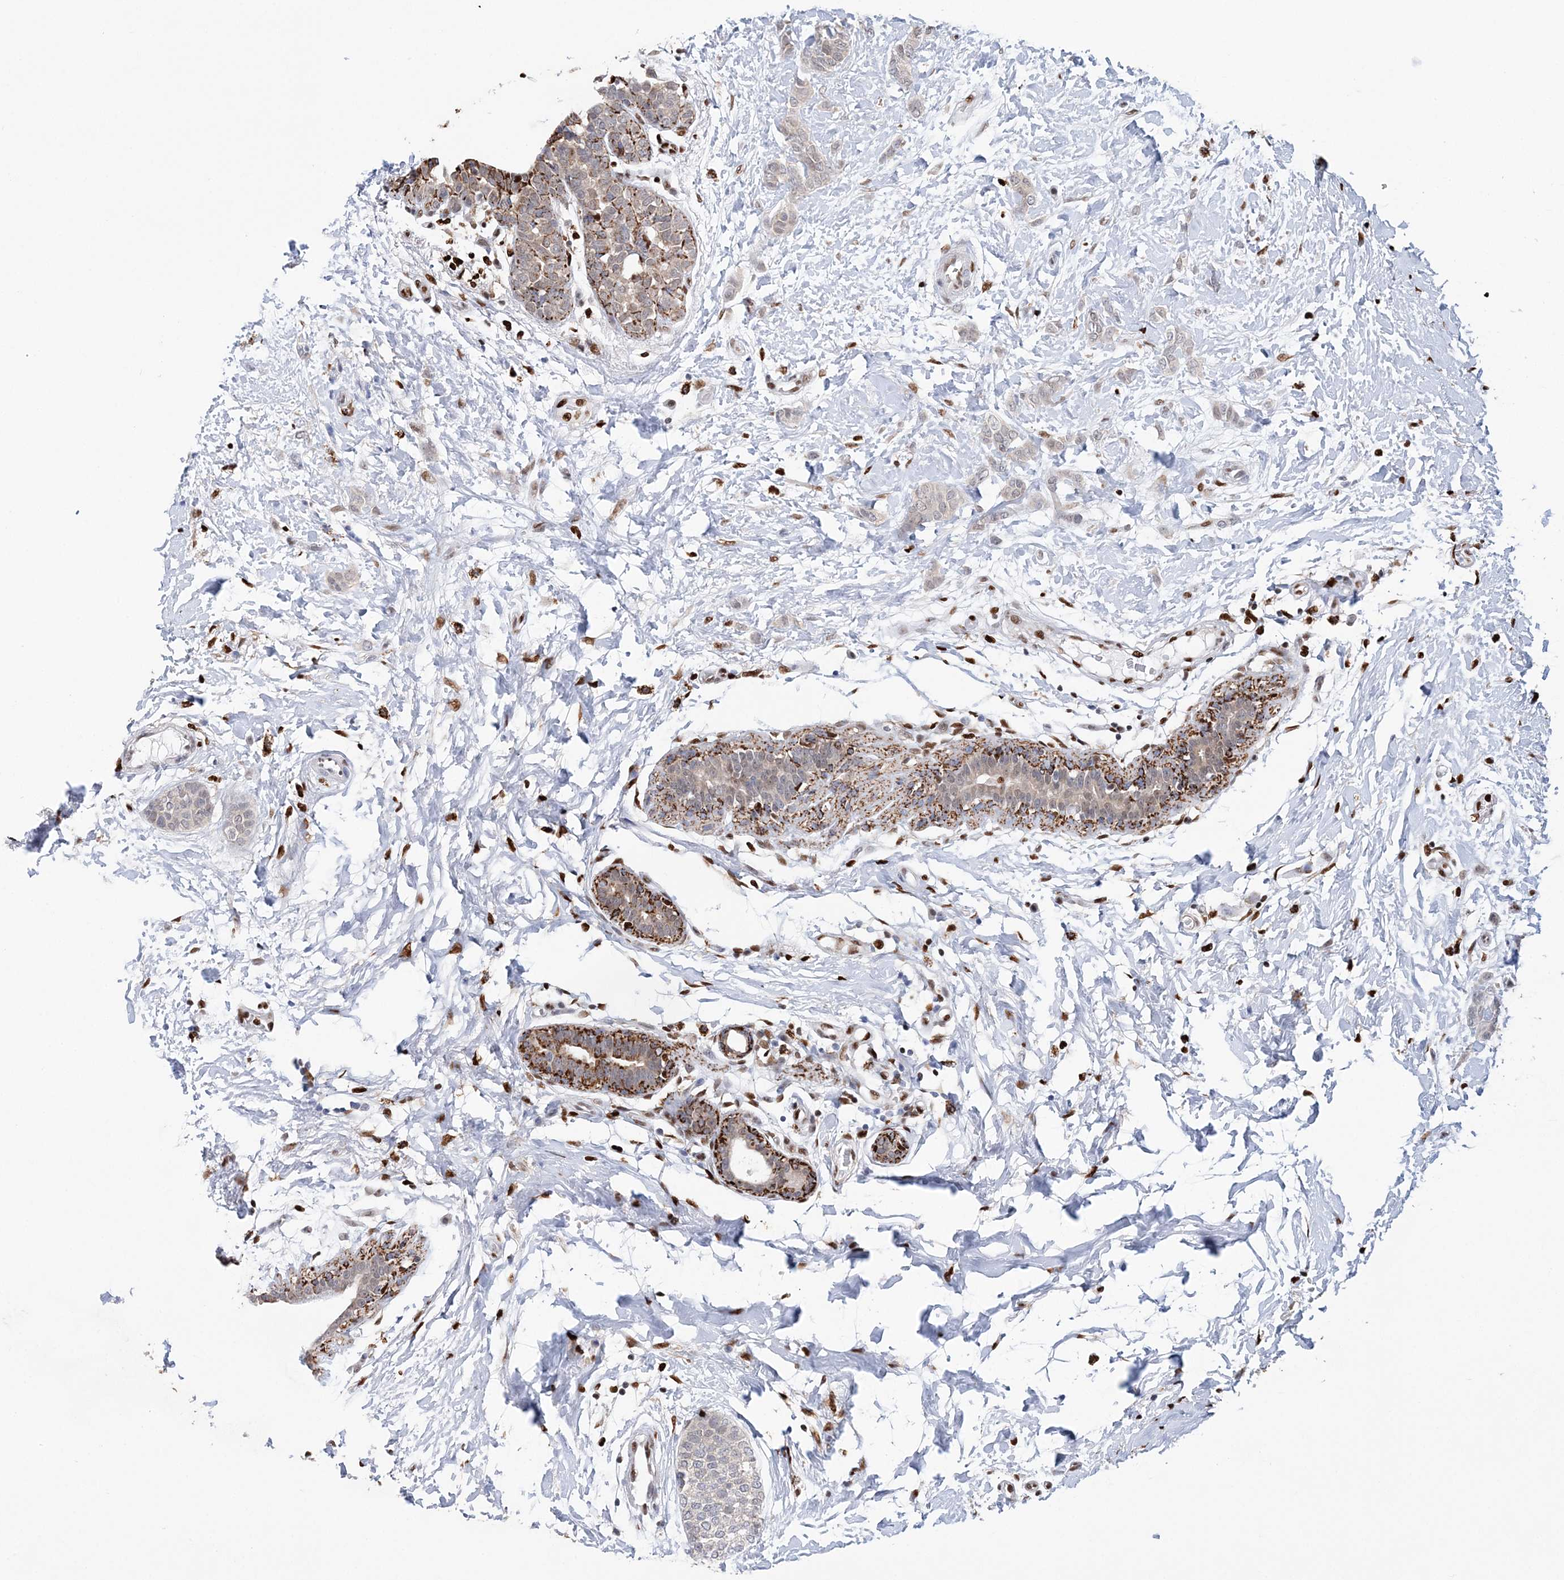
{"staining": {"intensity": "weak", "quantity": "25%-75%", "location": "cytoplasmic/membranous"}, "tissue": "breast cancer", "cell_type": "Tumor cells", "image_type": "cancer", "snomed": [{"axis": "morphology", "description": "Lobular carcinoma, in situ"}, {"axis": "morphology", "description": "Lobular carcinoma"}, {"axis": "topography", "description": "Breast"}], "caption": "Breast cancer stained with a protein marker shows weak staining in tumor cells.", "gene": "NIT2", "patient": {"sex": "female", "age": 41}}